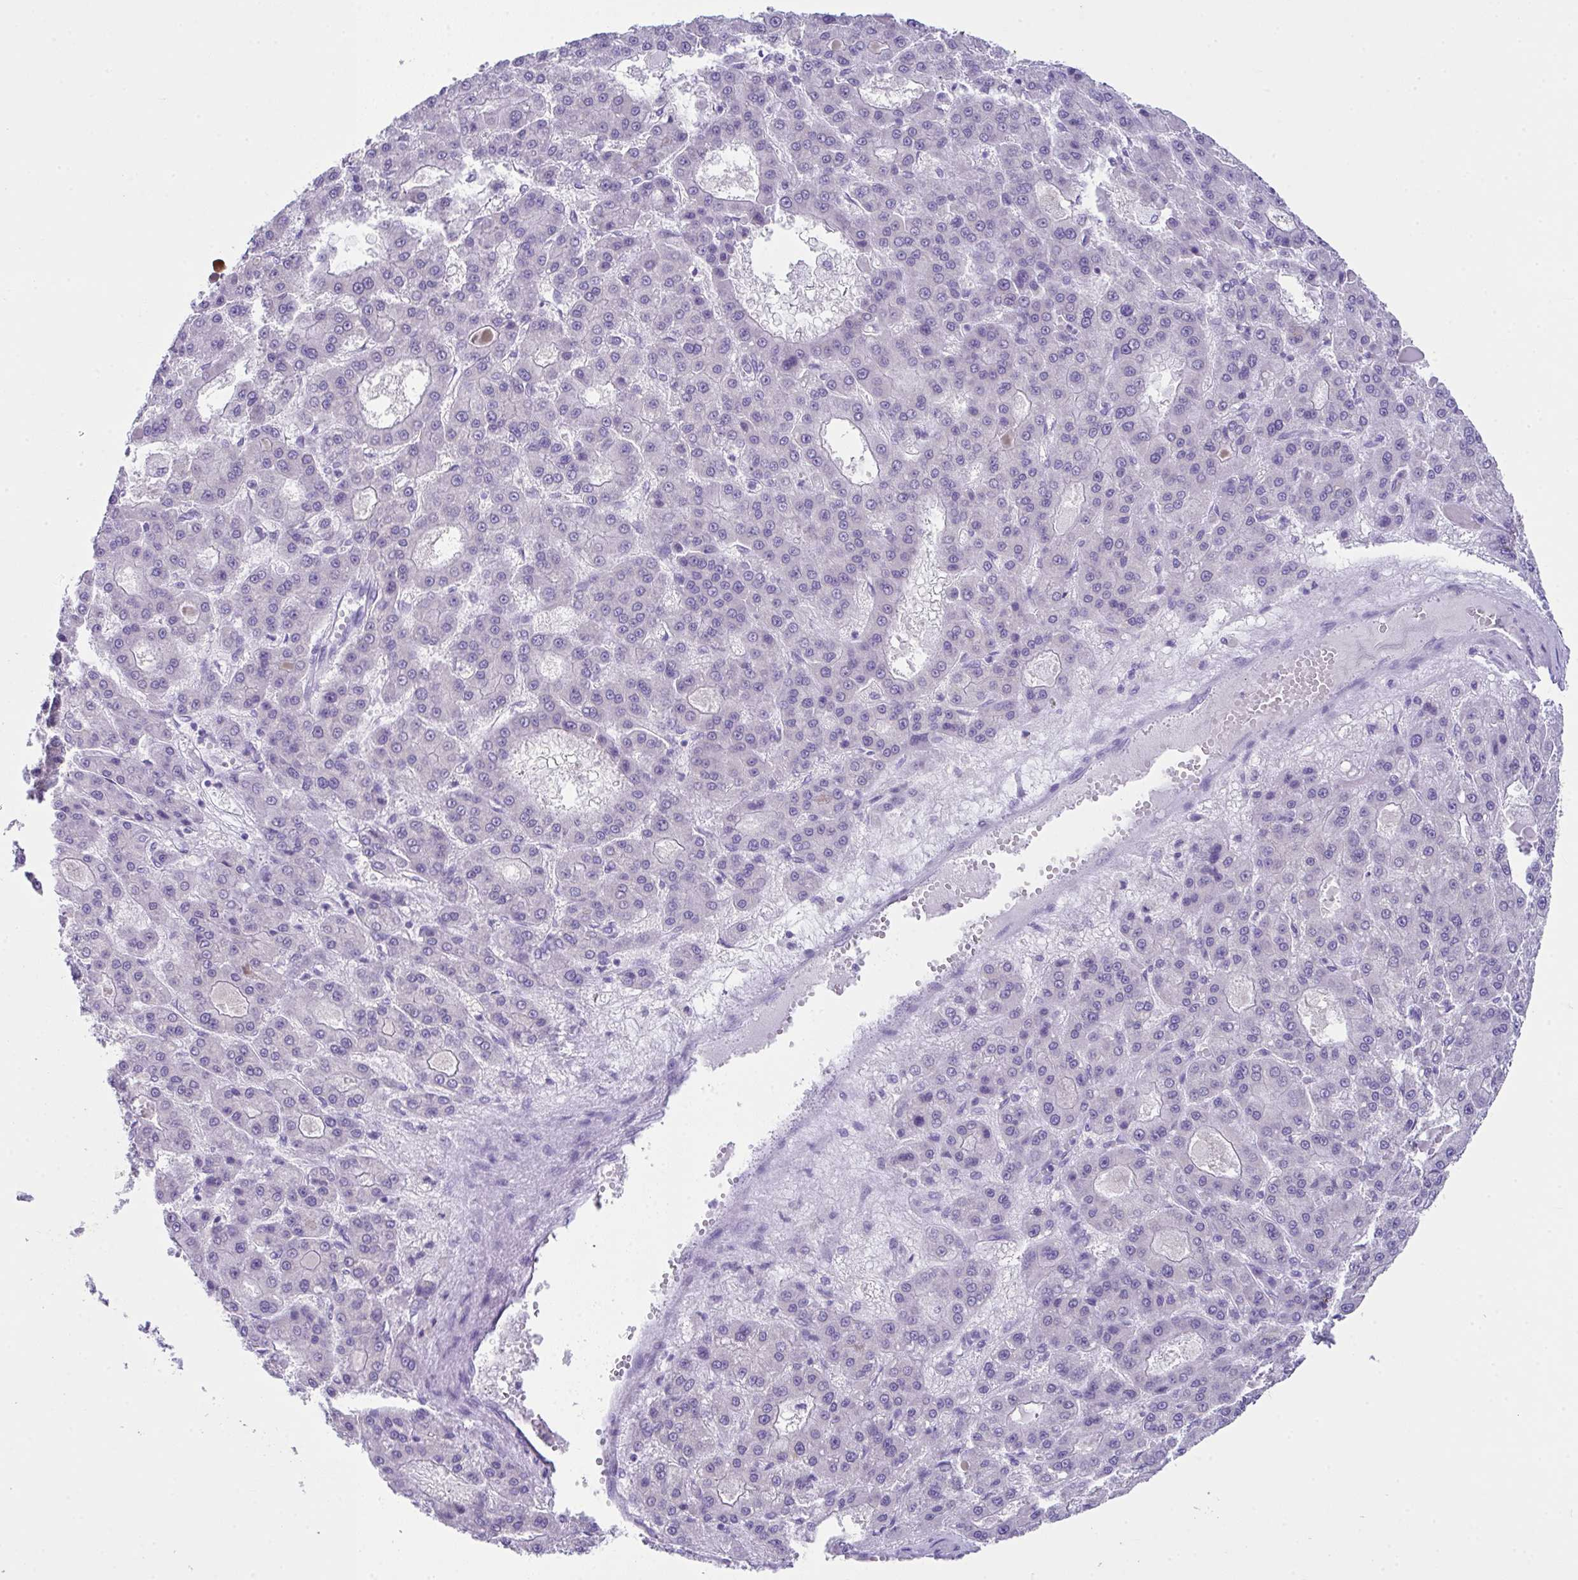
{"staining": {"intensity": "negative", "quantity": "none", "location": "none"}, "tissue": "liver cancer", "cell_type": "Tumor cells", "image_type": "cancer", "snomed": [{"axis": "morphology", "description": "Carcinoma, Hepatocellular, NOS"}, {"axis": "topography", "description": "Liver"}], "caption": "A histopathology image of liver hepatocellular carcinoma stained for a protein displays no brown staining in tumor cells. (Stains: DAB (3,3'-diaminobenzidine) immunohistochemistry with hematoxylin counter stain, Microscopy: brightfield microscopy at high magnification).", "gene": "LGALS4", "patient": {"sex": "male", "age": 70}}